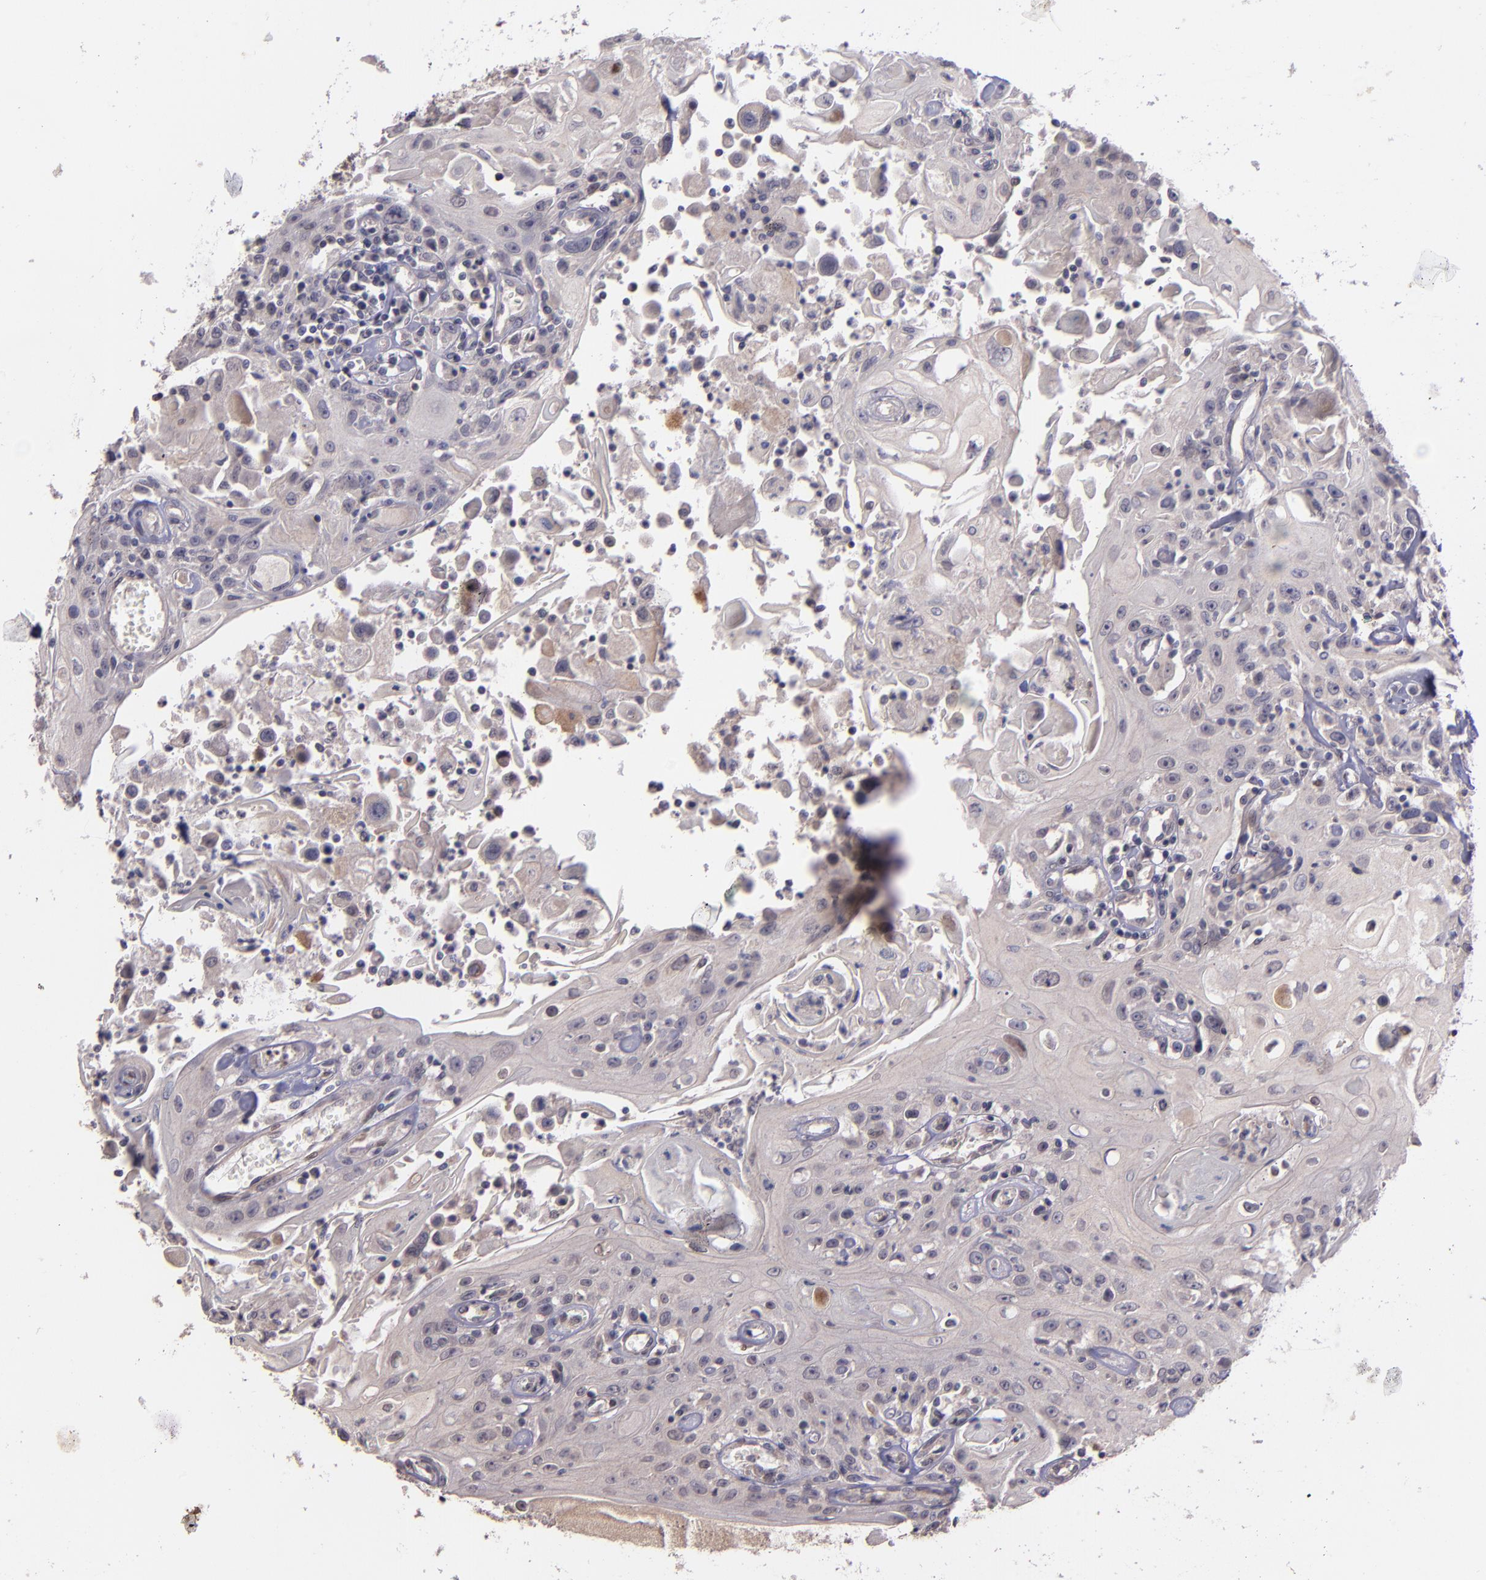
{"staining": {"intensity": "weak", "quantity": "<25%", "location": "cytoplasmic/membranous"}, "tissue": "head and neck cancer", "cell_type": "Tumor cells", "image_type": "cancer", "snomed": [{"axis": "morphology", "description": "Squamous cell carcinoma, NOS"}, {"axis": "topography", "description": "Oral tissue"}, {"axis": "topography", "description": "Head-Neck"}], "caption": "Head and neck cancer was stained to show a protein in brown. There is no significant positivity in tumor cells.", "gene": "NUP62CL", "patient": {"sex": "female", "age": 76}}